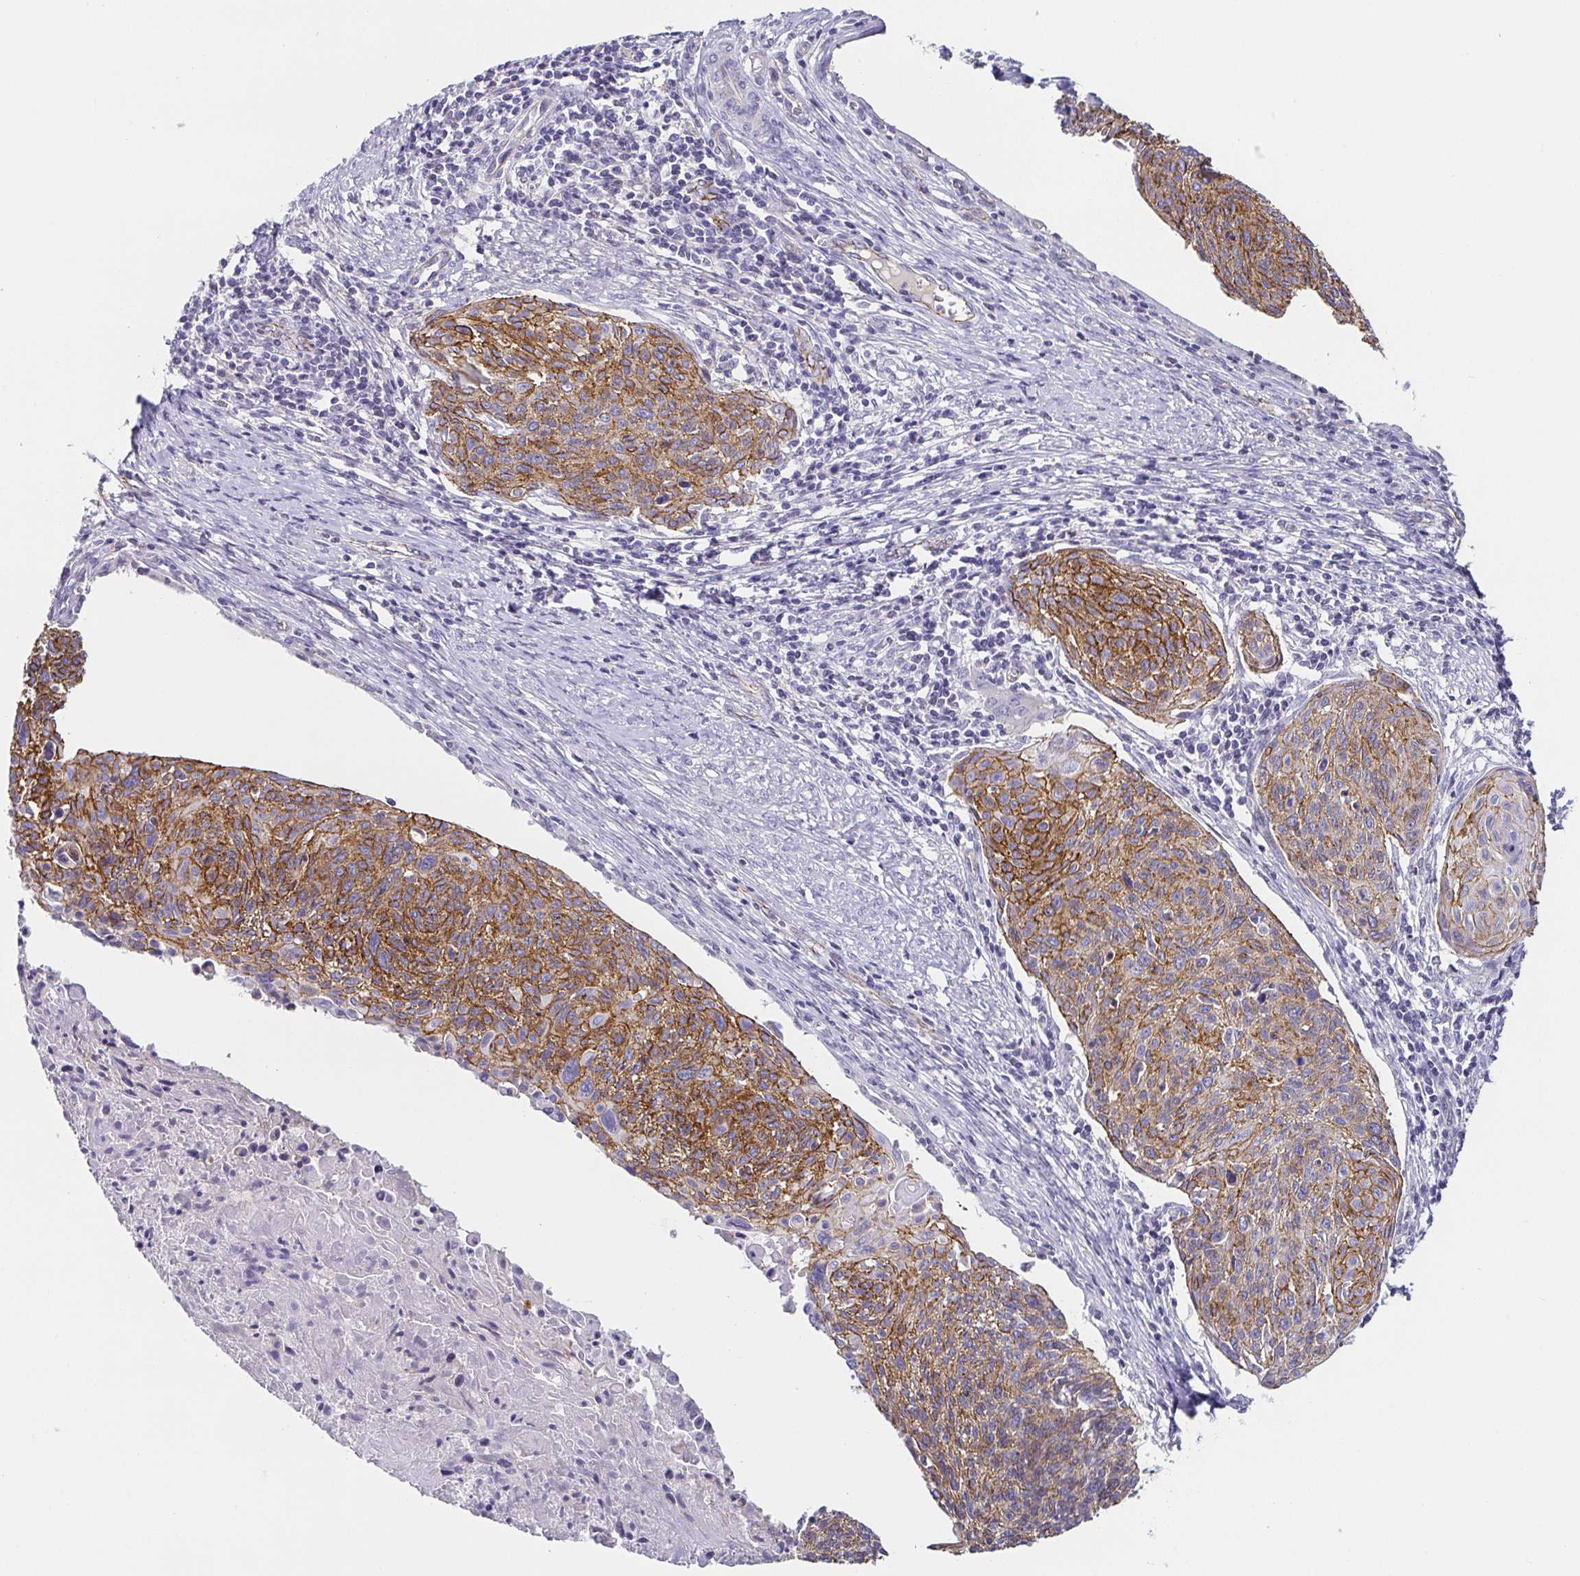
{"staining": {"intensity": "moderate", "quantity": ">75%", "location": "cytoplasmic/membranous"}, "tissue": "cervical cancer", "cell_type": "Tumor cells", "image_type": "cancer", "snomed": [{"axis": "morphology", "description": "Squamous cell carcinoma, NOS"}, {"axis": "topography", "description": "Cervix"}], "caption": "Moderate cytoplasmic/membranous protein staining is present in approximately >75% of tumor cells in cervical squamous cell carcinoma. (IHC, brightfield microscopy, high magnification).", "gene": "PIWIL3", "patient": {"sex": "female", "age": 49}}